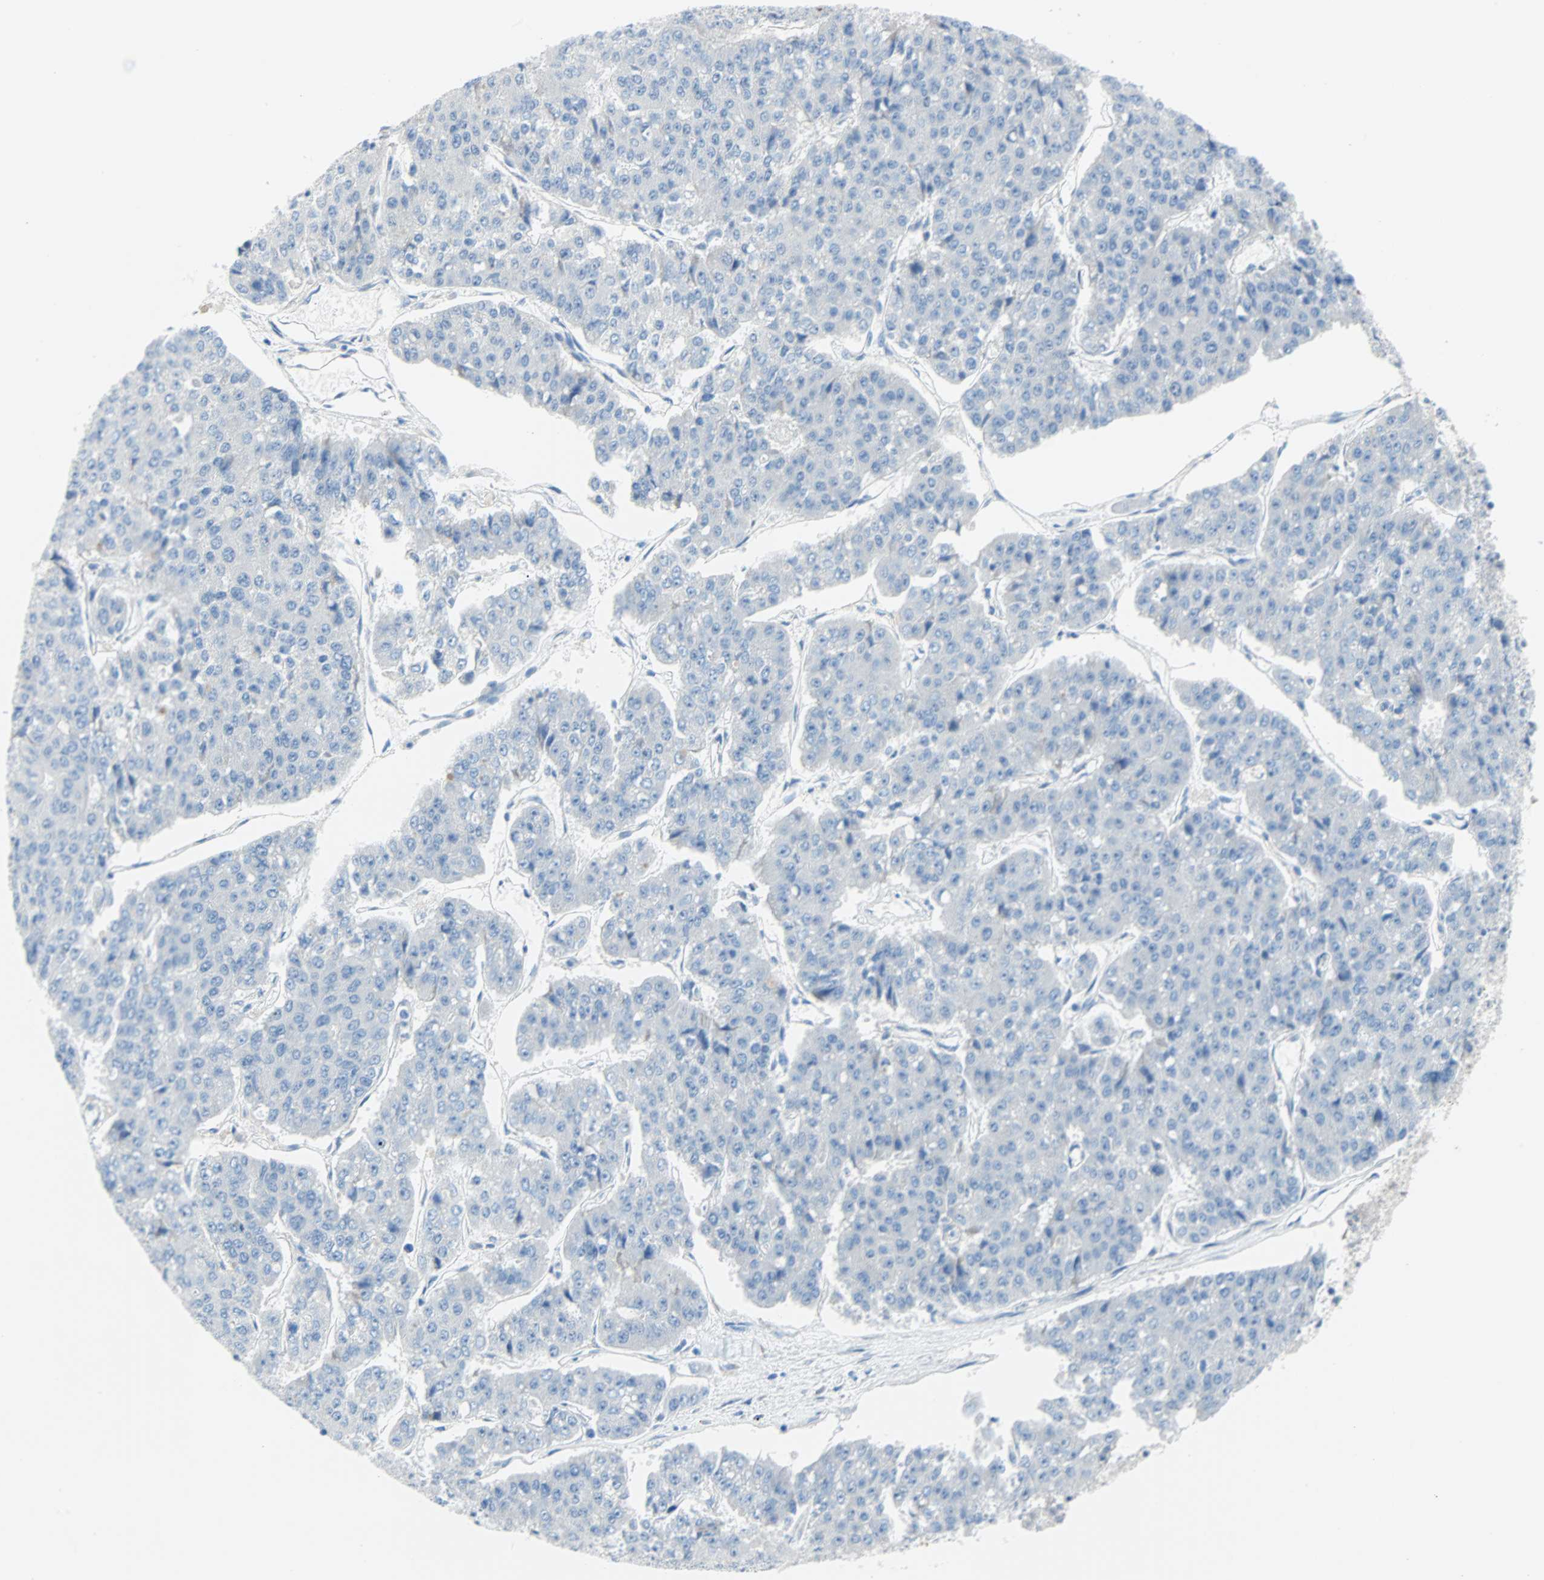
{"staining": {"intensity": "negative", "quantity": "none", "location": "none"}, "tissue": "pancreatic cancer", "cell_type": "Tumor cells", "image_type": "cancer", "snomed": [{"axis": "morphology", "description": "Adenocarcinoma, NOS"}, {"axis": "topography", "description": "Pancreas"}], "caption": "Pancreatic cancer was stained to show a protein in brown. There is no significant staining in tumor cells.", "gene": "PDPN", "patient": {"sex": "male", "age": 50}}